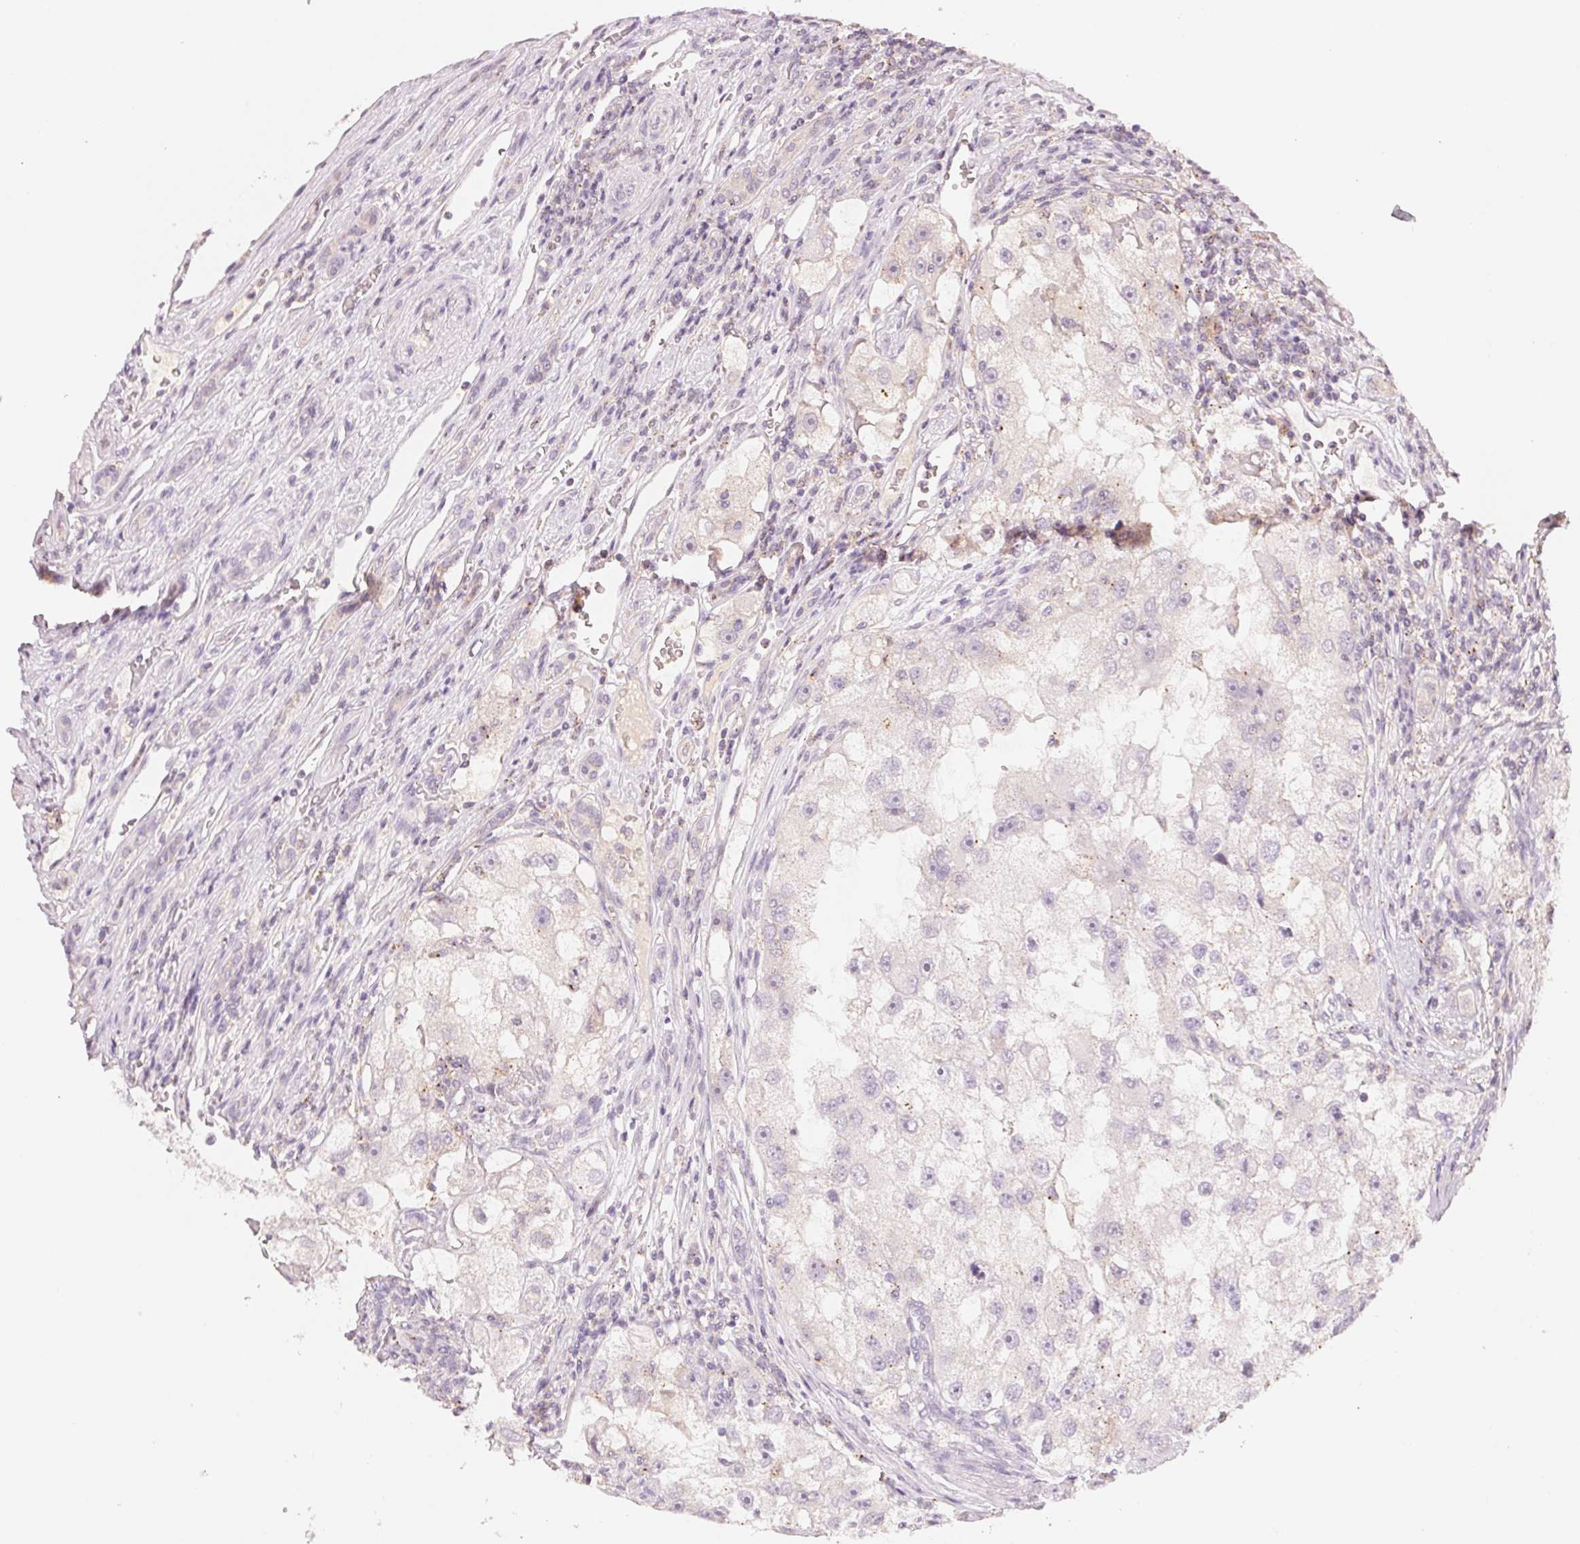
{"staining": {"intensity": "negative", "quantity": "none", "location": "none"}, "tissue": "renal cancer", "cell_type": "Tumor cells", "image_type": "cancer", "snomed": [{"axis": "morphology", "description": "Adenocarcinoma, NOS"}, {"axis": "topography", "description": "Kidney"}], "caption": "Renal cancer was stained to show a protein in brown. There is no significant expression in tumor cells.", "gene": "HOXB13", "patient": {"sex": "male", "age": 63}}